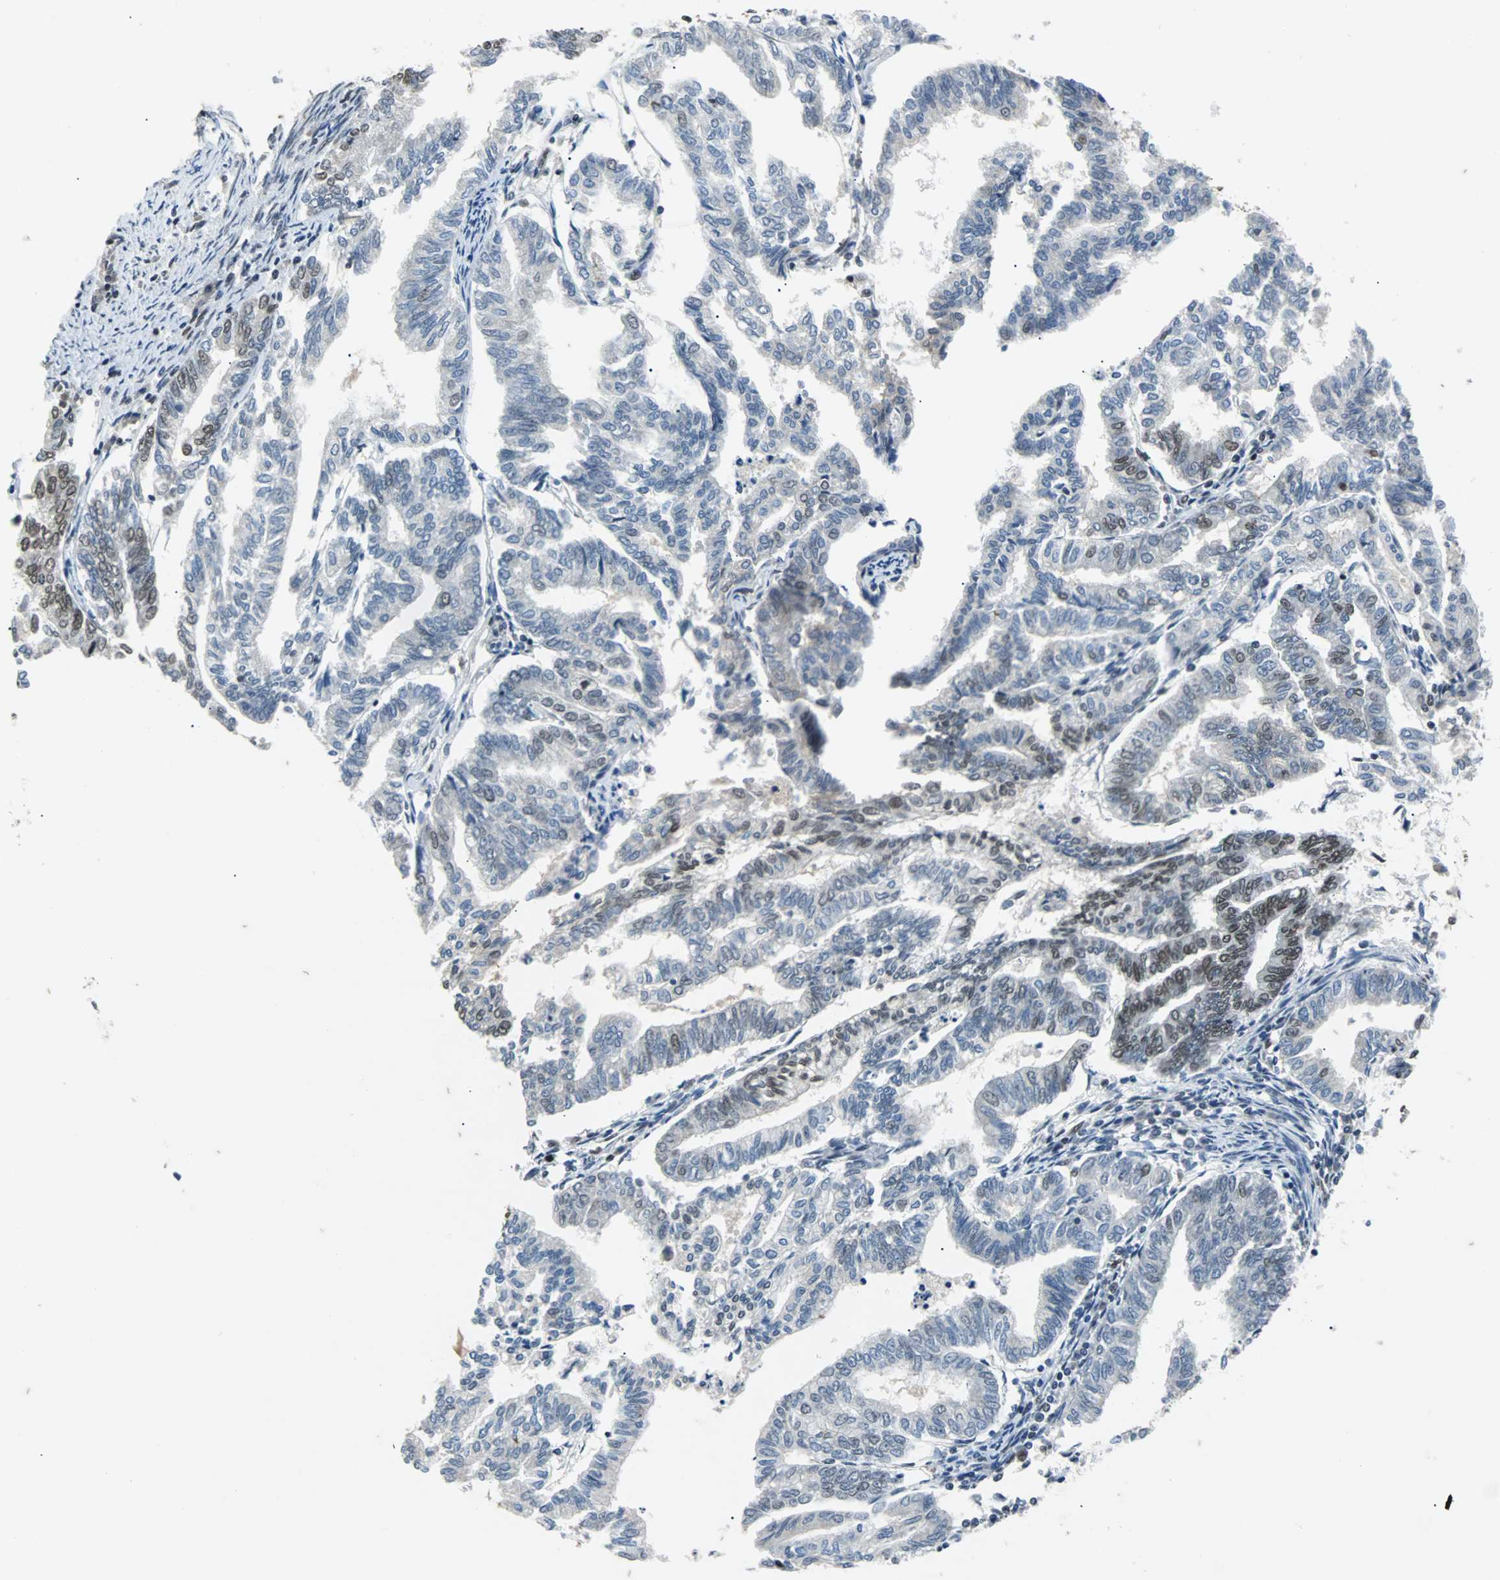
{"staining": {"intensity": "strong", "quantity": ">75%", "location": "nuclear"}, "tissue": "endometrial cancer", "cell_type": "Tumor cells", "image_type": "cancer", "snomed": [{"axis": "morphology", "description": "Adenocarcinoma, NOS"}, {"axis": "topography", "description": "Endometrium"}], "caption": "An IHC photomicrograph of tumor tissue is shown. Protein staining in brown highlights strong nuclear positivity in endometrial cancer (adenocarcinoma) within tumor cells. Using DAB (3,3'-diaminobenzidine) (brown) and hematoxylin (blue) stains, captured at high magnification using brightfield microscopy.", "gene": "GATAD2A", "patient": {"sex": "female", "age": 79}}